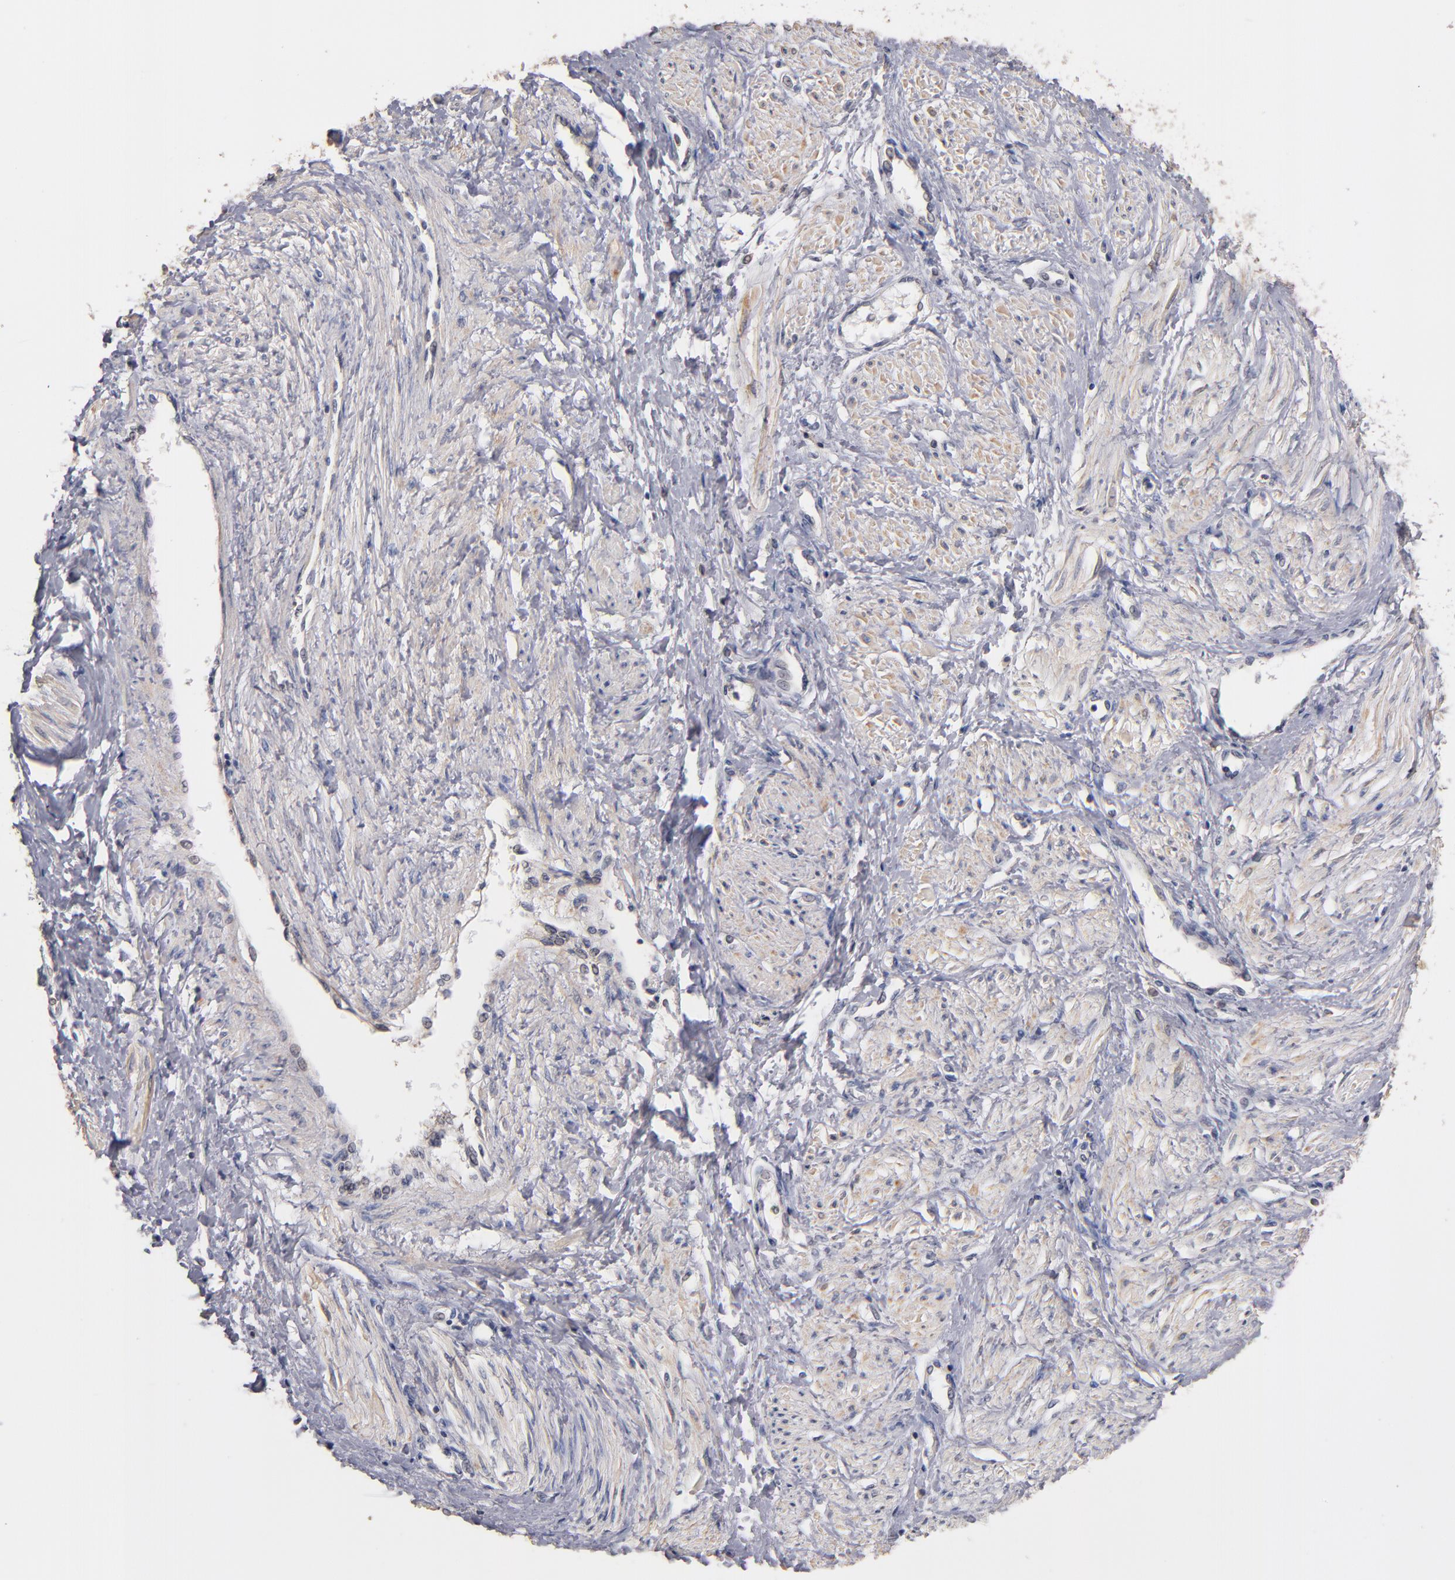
{"staining": {"intensity": "weak", "quantity": "<25%", "location": "cytoplasmic/membranous"}, "tissue": "smooth muscle", "cell_type": "Smooth muscle cells", "image_type": "normal", "snomed": [{"axis": "morphology", "description": "Normal tissue, NOS"}, {"axis": "topography", "description": "Smooth muscle"}, {"axis": "topography", "description": "Uterus"}], "caption": "The IHC histopathology image has no significant staining in smooth muscle cells of smooth muscle. Nuclei are stained in blue.", "gene": "DACT1", "patient": {"sex": "female", "age": 39}}